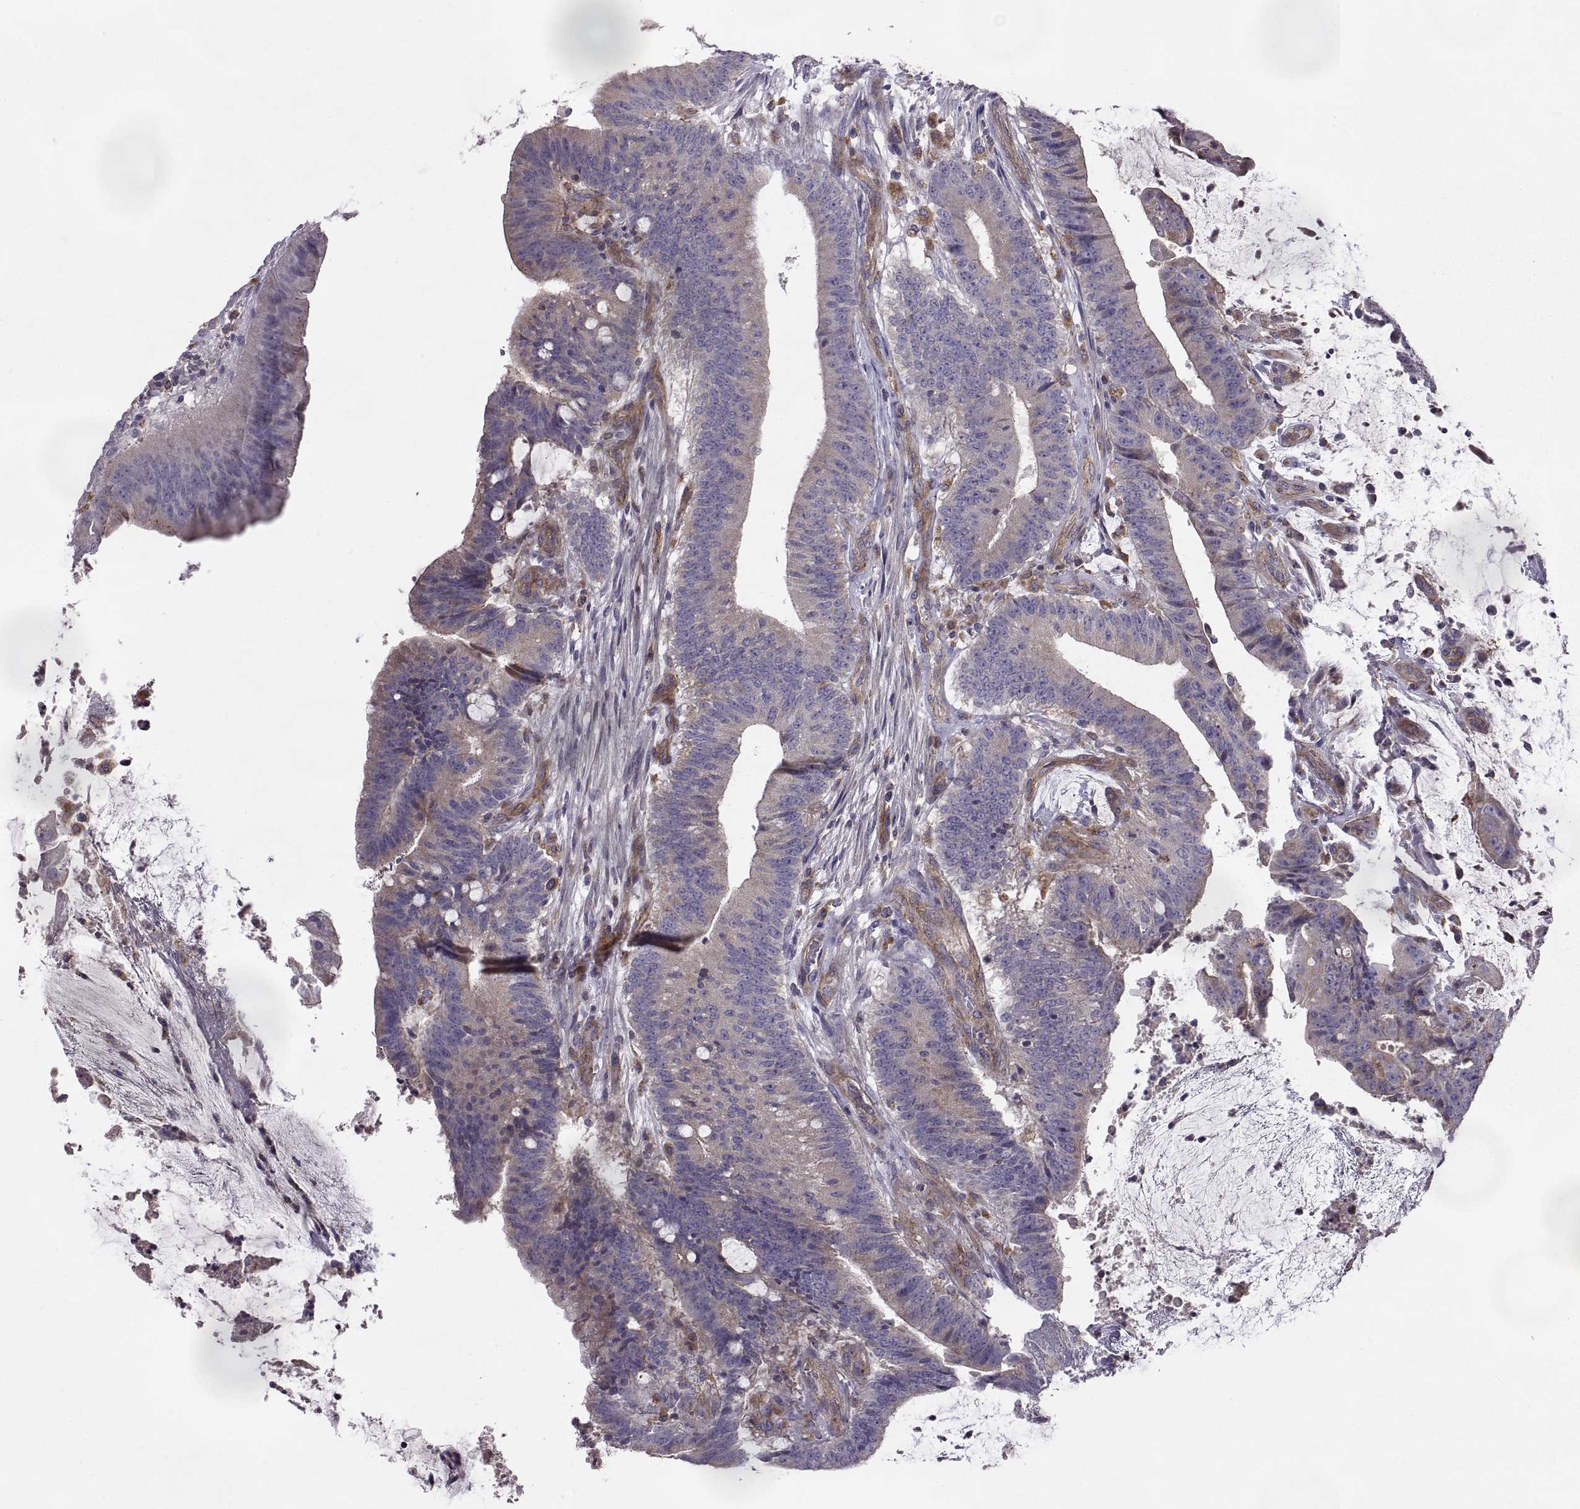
{"staining": {"intensity": "weak", "quantity": "25%-75%", "location": "cytoplasmic/membranous"}, "tissue": "colorectal cancer", "cell_type": "Tumor cells", "image_type": "cancer", "snomed": [{"axis": "morphology", "description": "Adenocarcinoma, NOS"}, {"axis": "topography", "description": "Colon"}], "caption": "High-magnification brightfield microscopy of colorectal adenocarcinoma stained with DAB (3,3'-diaminobenzidine) (brown) and counterstained with hematoxylin (blue). tumor cells exhibit weak cytoplasmic/membranous staining is present in approximately25%-75% of cells.", "gene": "ARSL", "patient": {"sex": "female", "age": 43}}